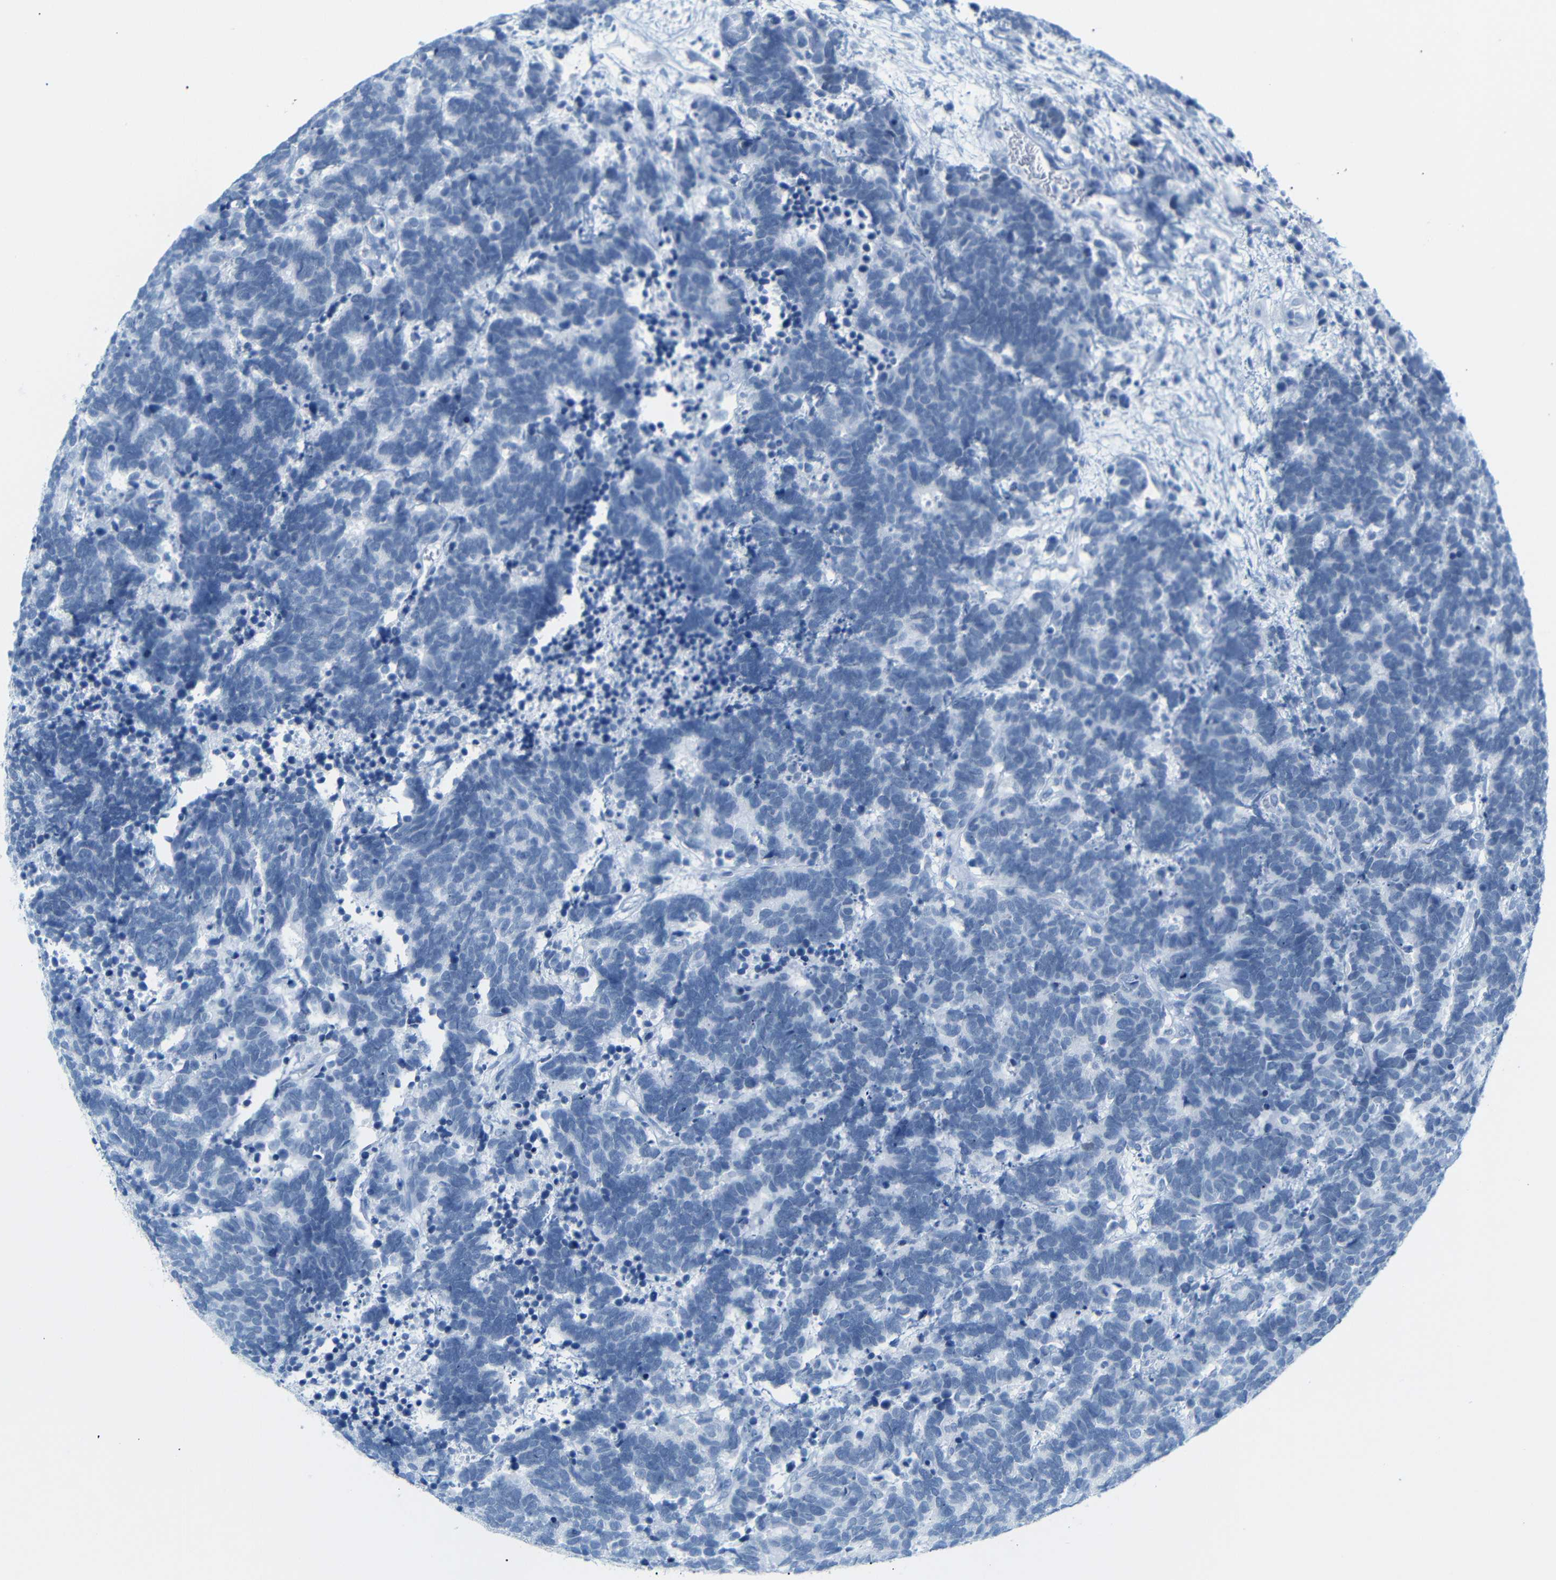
{"staining": {"intensity": "negative", "quantity": "none", "location": "none"}, "tissue": "carcinoid", "cell_type": "Tumor cells", "image_type": "cancer", "snomed": [{"axis": "morphology", "description": "Carcinoma, NOS"}, {"axis": "morphology", "description": "Carcinoid, malignant, NOS"}, {"axis": "topography", "description": "Urinary bladder"}], "caption": "Photomicrograph shows no significant protein positivity in tumor cells of carcinoid (malignant).", "gene": "DYNAP", "patient": {"sex": "male", "age": 57}}